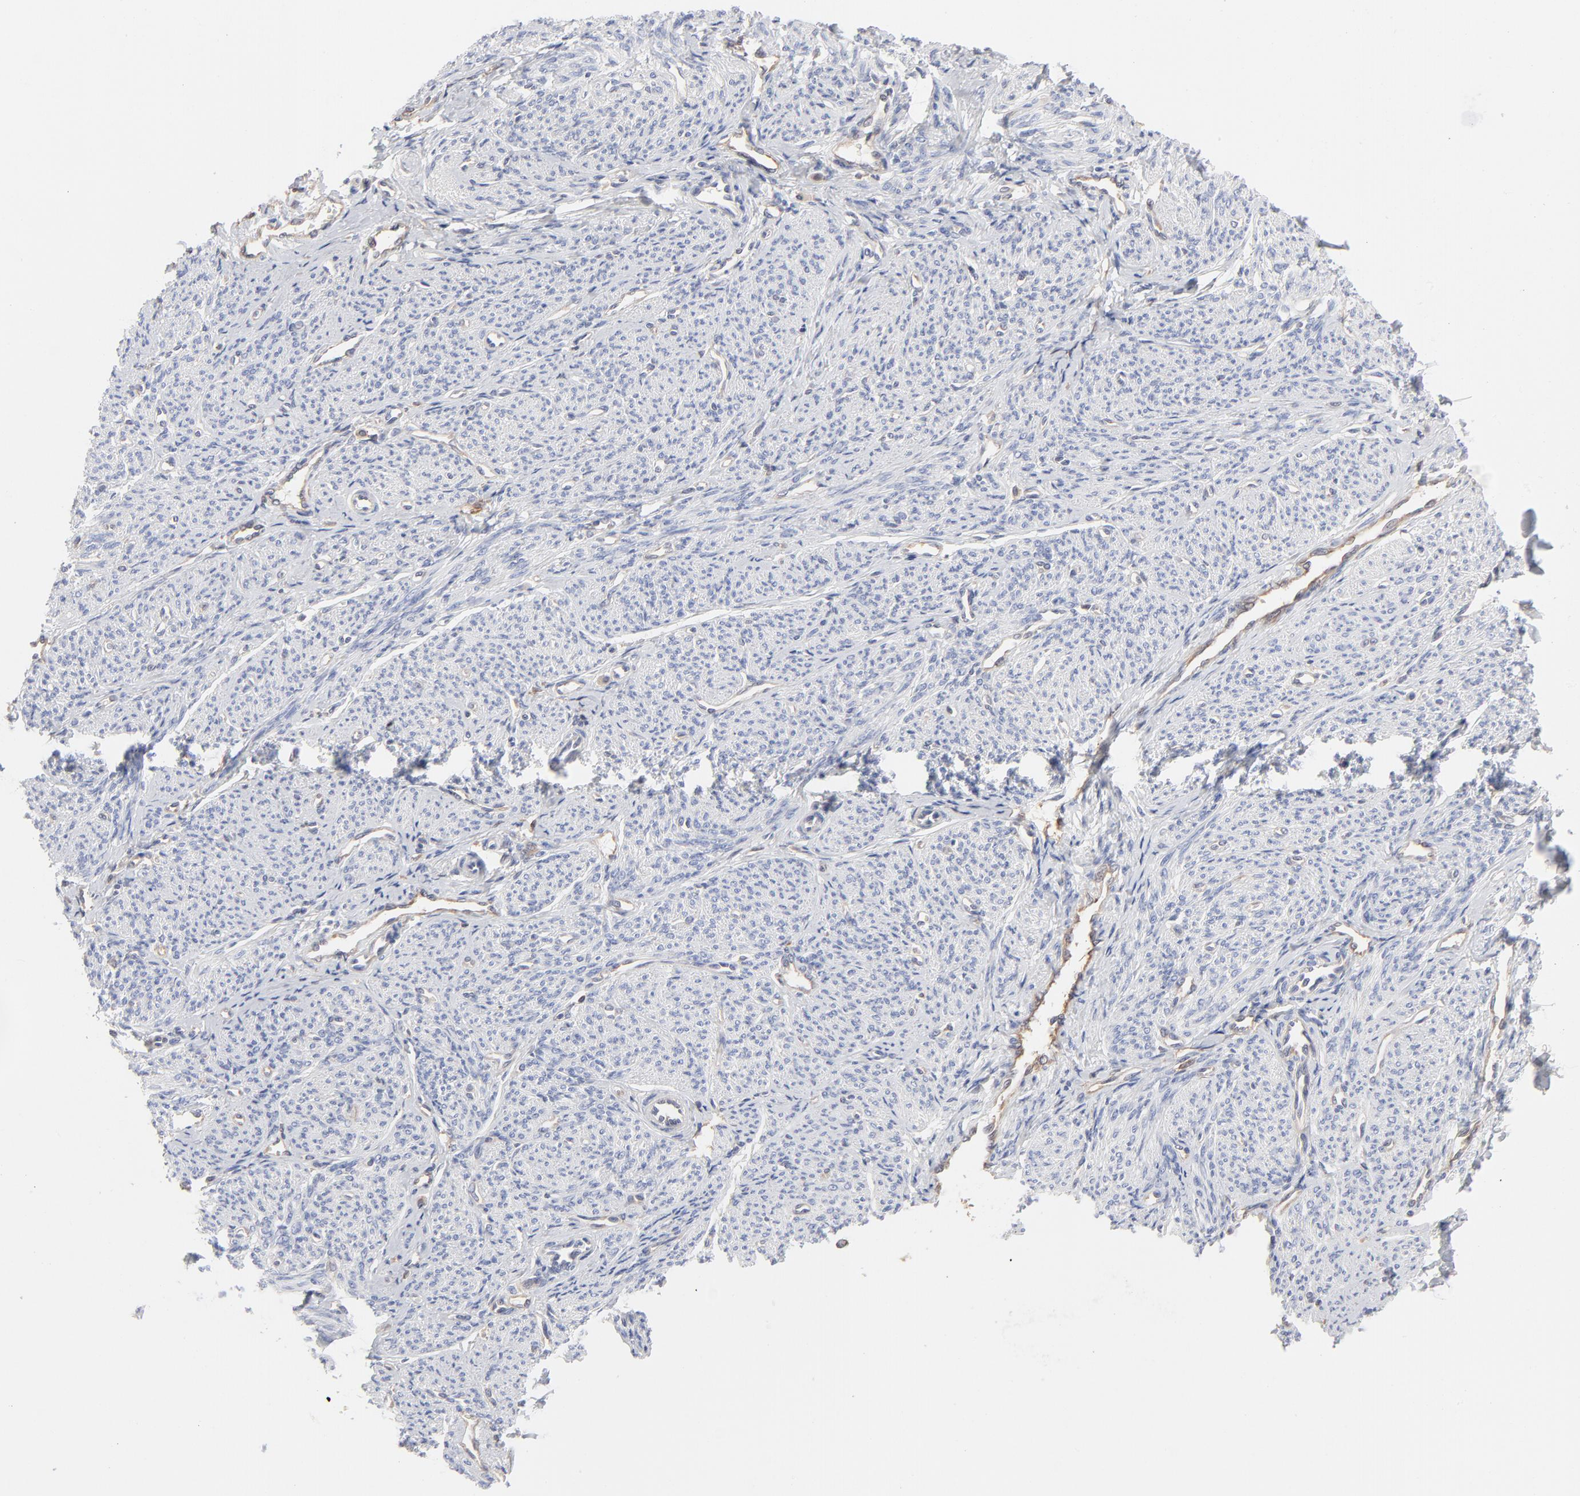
{"staining": {"intensity": "negative", "quantity": "none", "location": "none"}, "tissue": "smooth muscle", "cell_type": "Smooth muscle cells", "image_type": "normal", "snomed": [{"axis": "morphology", "description": "Normal tissue, NOS"}, {"axis": "topography", "description": "Smooth muscle"}], "caption": "The photomicrograph displays no staining of smooth muscle cells in unremarkable smooth muscle.", "gene": "ARRB1", "patient": {"sex": "female", "age": 65}}